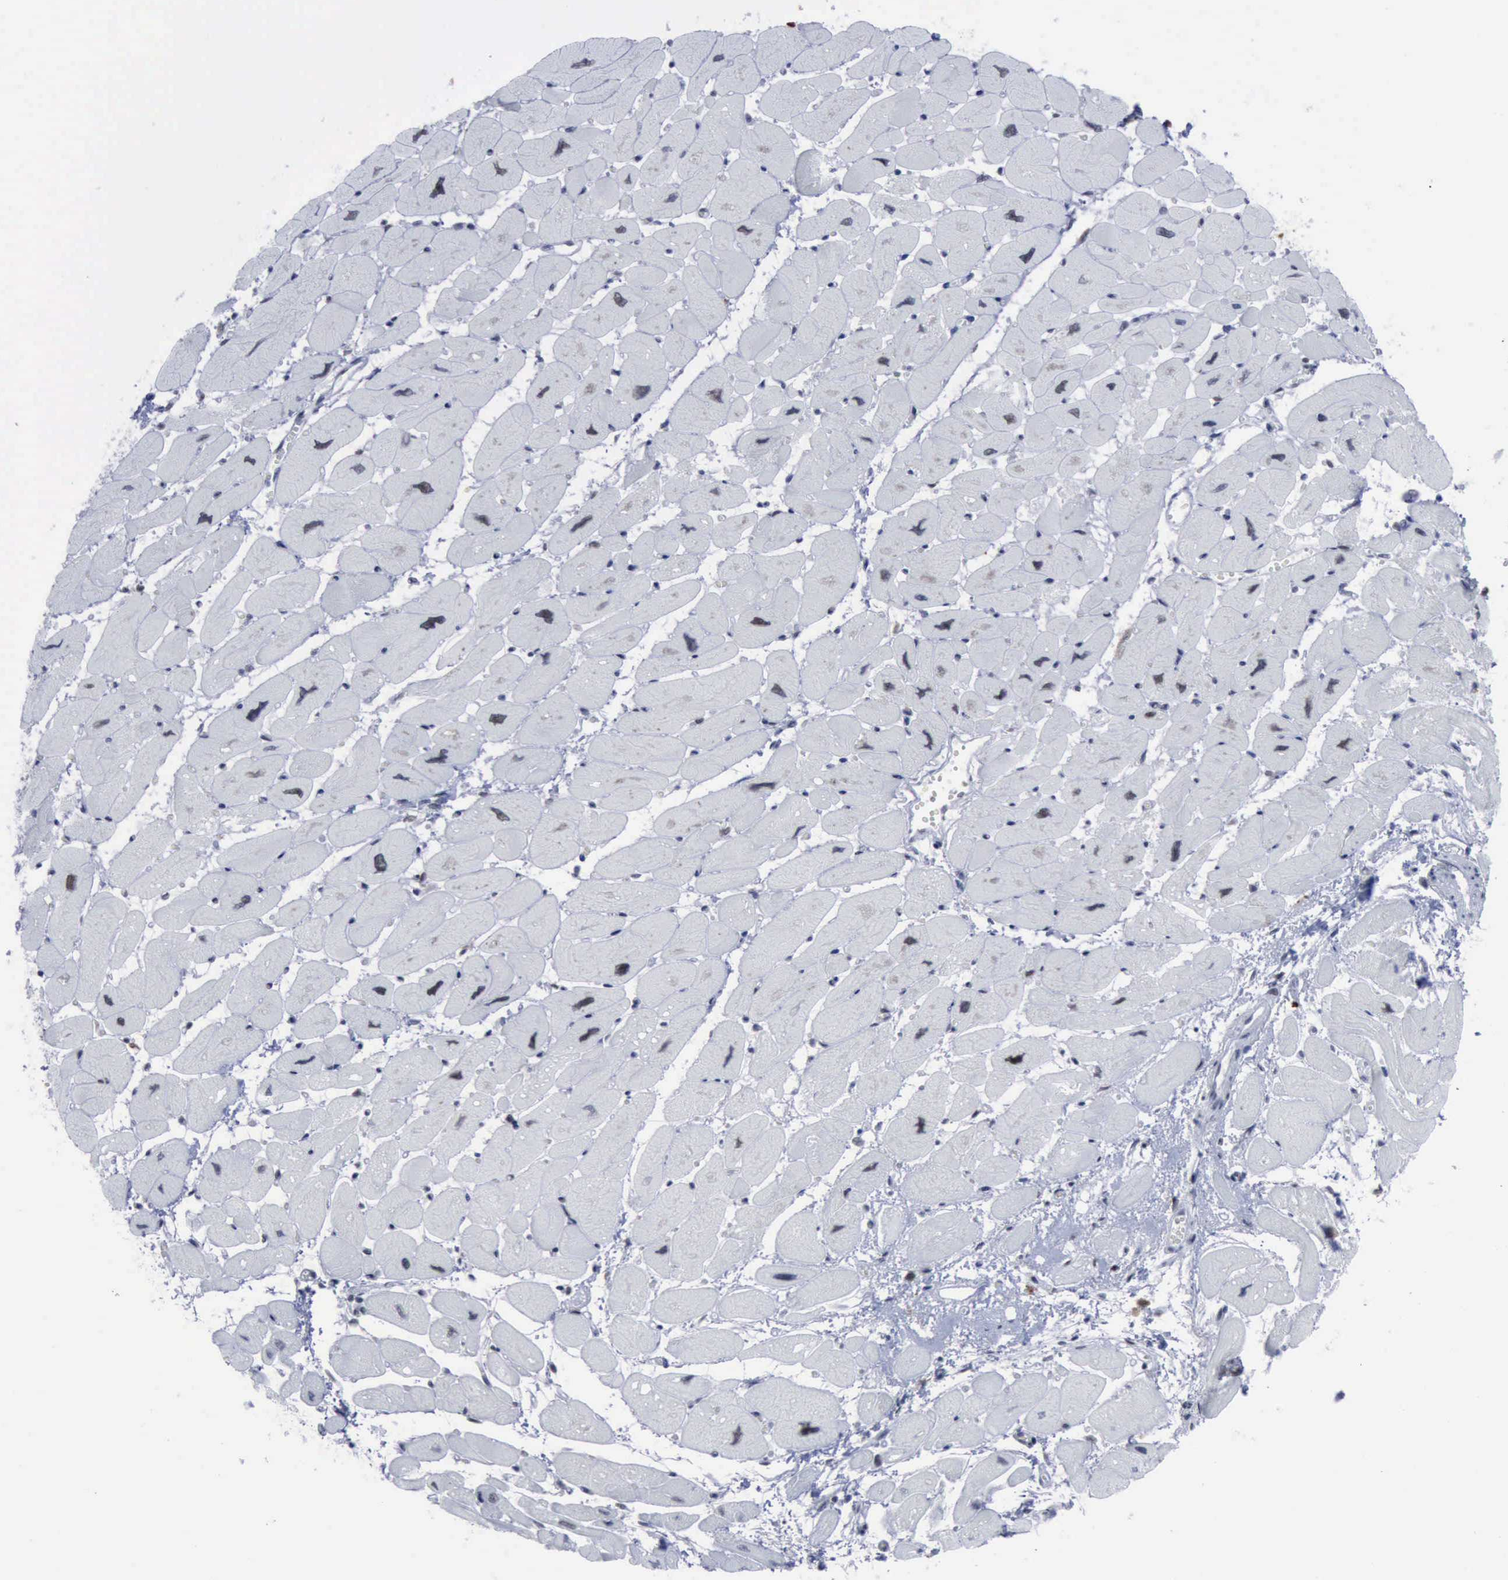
{"staining": {"intensity": "moderate", "quantity": "25%-75%", "location": "nuclear"}, "tissue": "heart muscle", "cell_type": "Cardiomyocytes", "image_type": "normal", "snomed": [{"axis": "morphology", "description": "Normal tissue, NOS"}, {"axis": "topography", "description": "Heart"}], "caption": "An IHC photomicrograph of benign tissue is shown. Protein staining in brown highlights moderate nuclear positivity in heart muscle within cardiomyocytes.", "gene": "PCNA", "patient": {"sex": "female", "age": 54}}